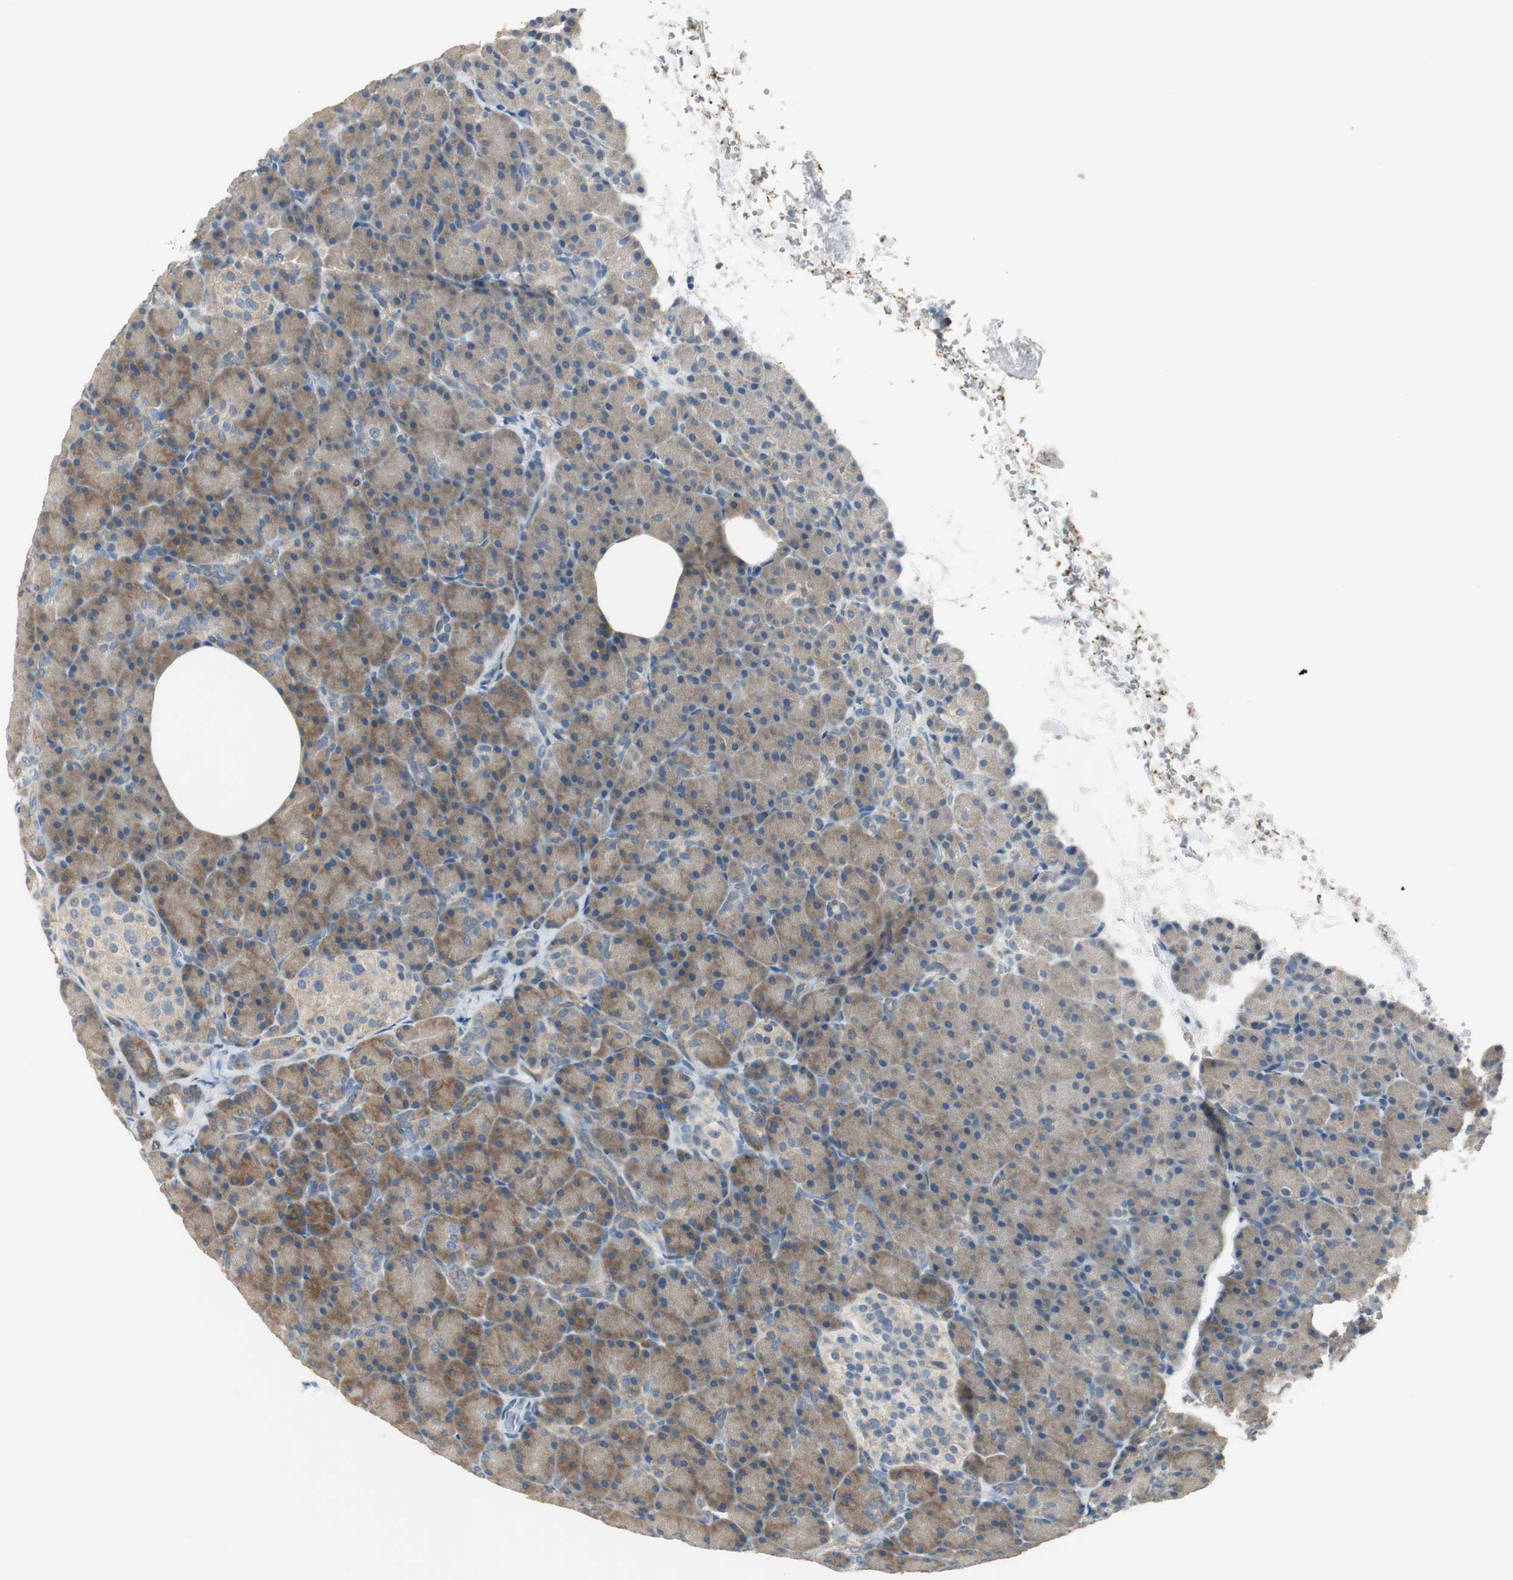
{"staining": {"intensity": "moderate", "quantity": ">75%", "location": "cytoplasmic/membranous"}, "tissue": "pancreas", "cell_type": "Exocrine glandular cells", "image_type": "normal", "snomed": [{"axis": "morphology", "description": "Normal tissue, NOS"}, {"axis": "topography", "description": "Pancreas"}], "caption": "An image of human pancreas stained for a protein reveals moderate cytoplasmic/membranous brown staining in exocrine glandular cells. (DAB = brown stain, brightfield microscopy at high magnification).", "gene": "MSTO1", "patient": {"sex": "female", "age": 43}}